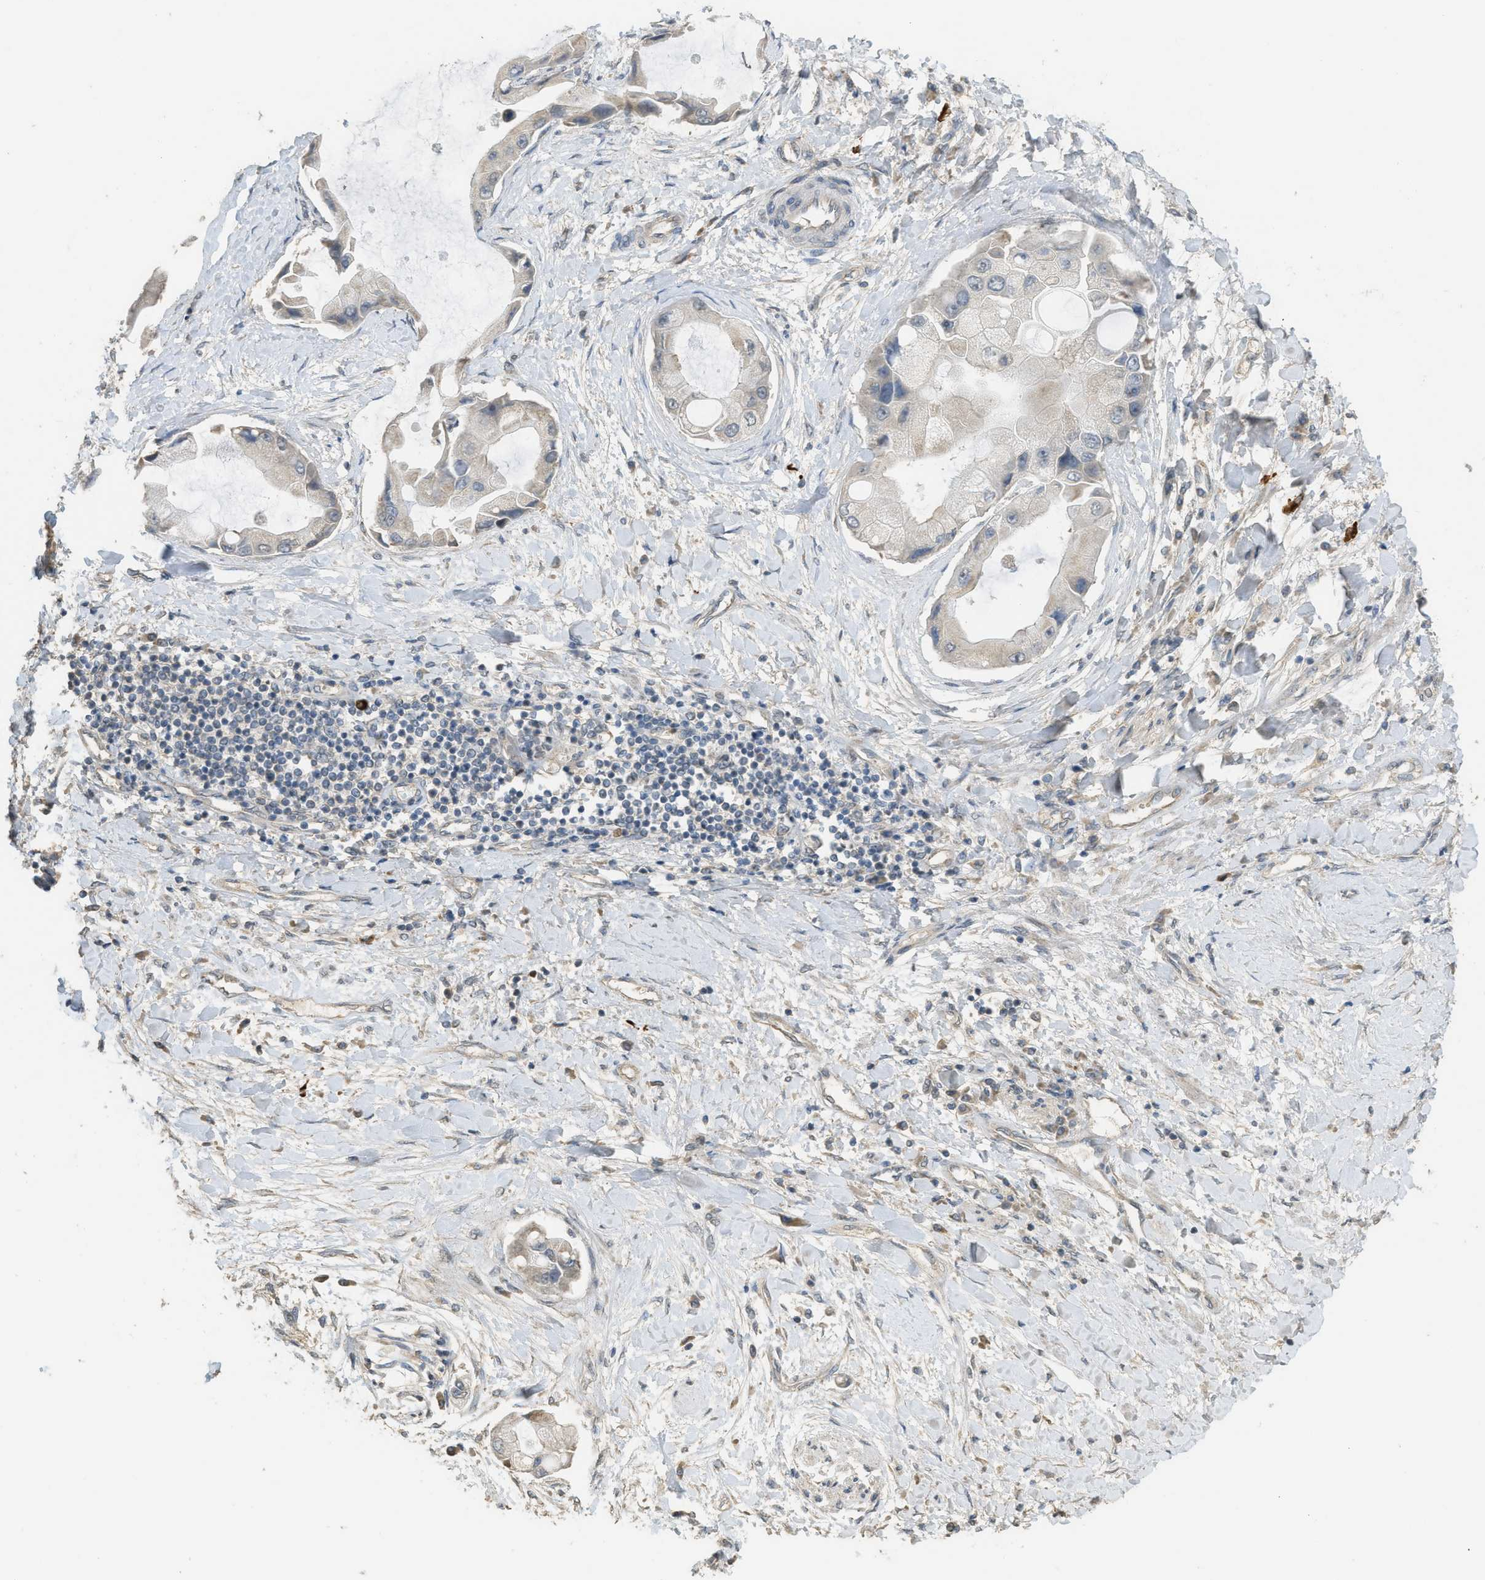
{"staining": {"intensity": "weak", "quantity": "<25%", "location": "cytoplasmic/membranous"}, "tissue": "liver cancer", "cell_type": "Tumor cells", "image_type": "cancer", "snomed": [{"axis": "morphology", "description": "Cholangiocarcinoma"}, {"axis": "topography", "description": "Liver"}], "caption": "This is an immunohistochemistry (IHC) photomicrograph of liver cancer (cholangiocarcinoma). There is no staining in tumor cells.", "gene": "IGF2BP2", "patient": {"sex": "male", "age": 50}}